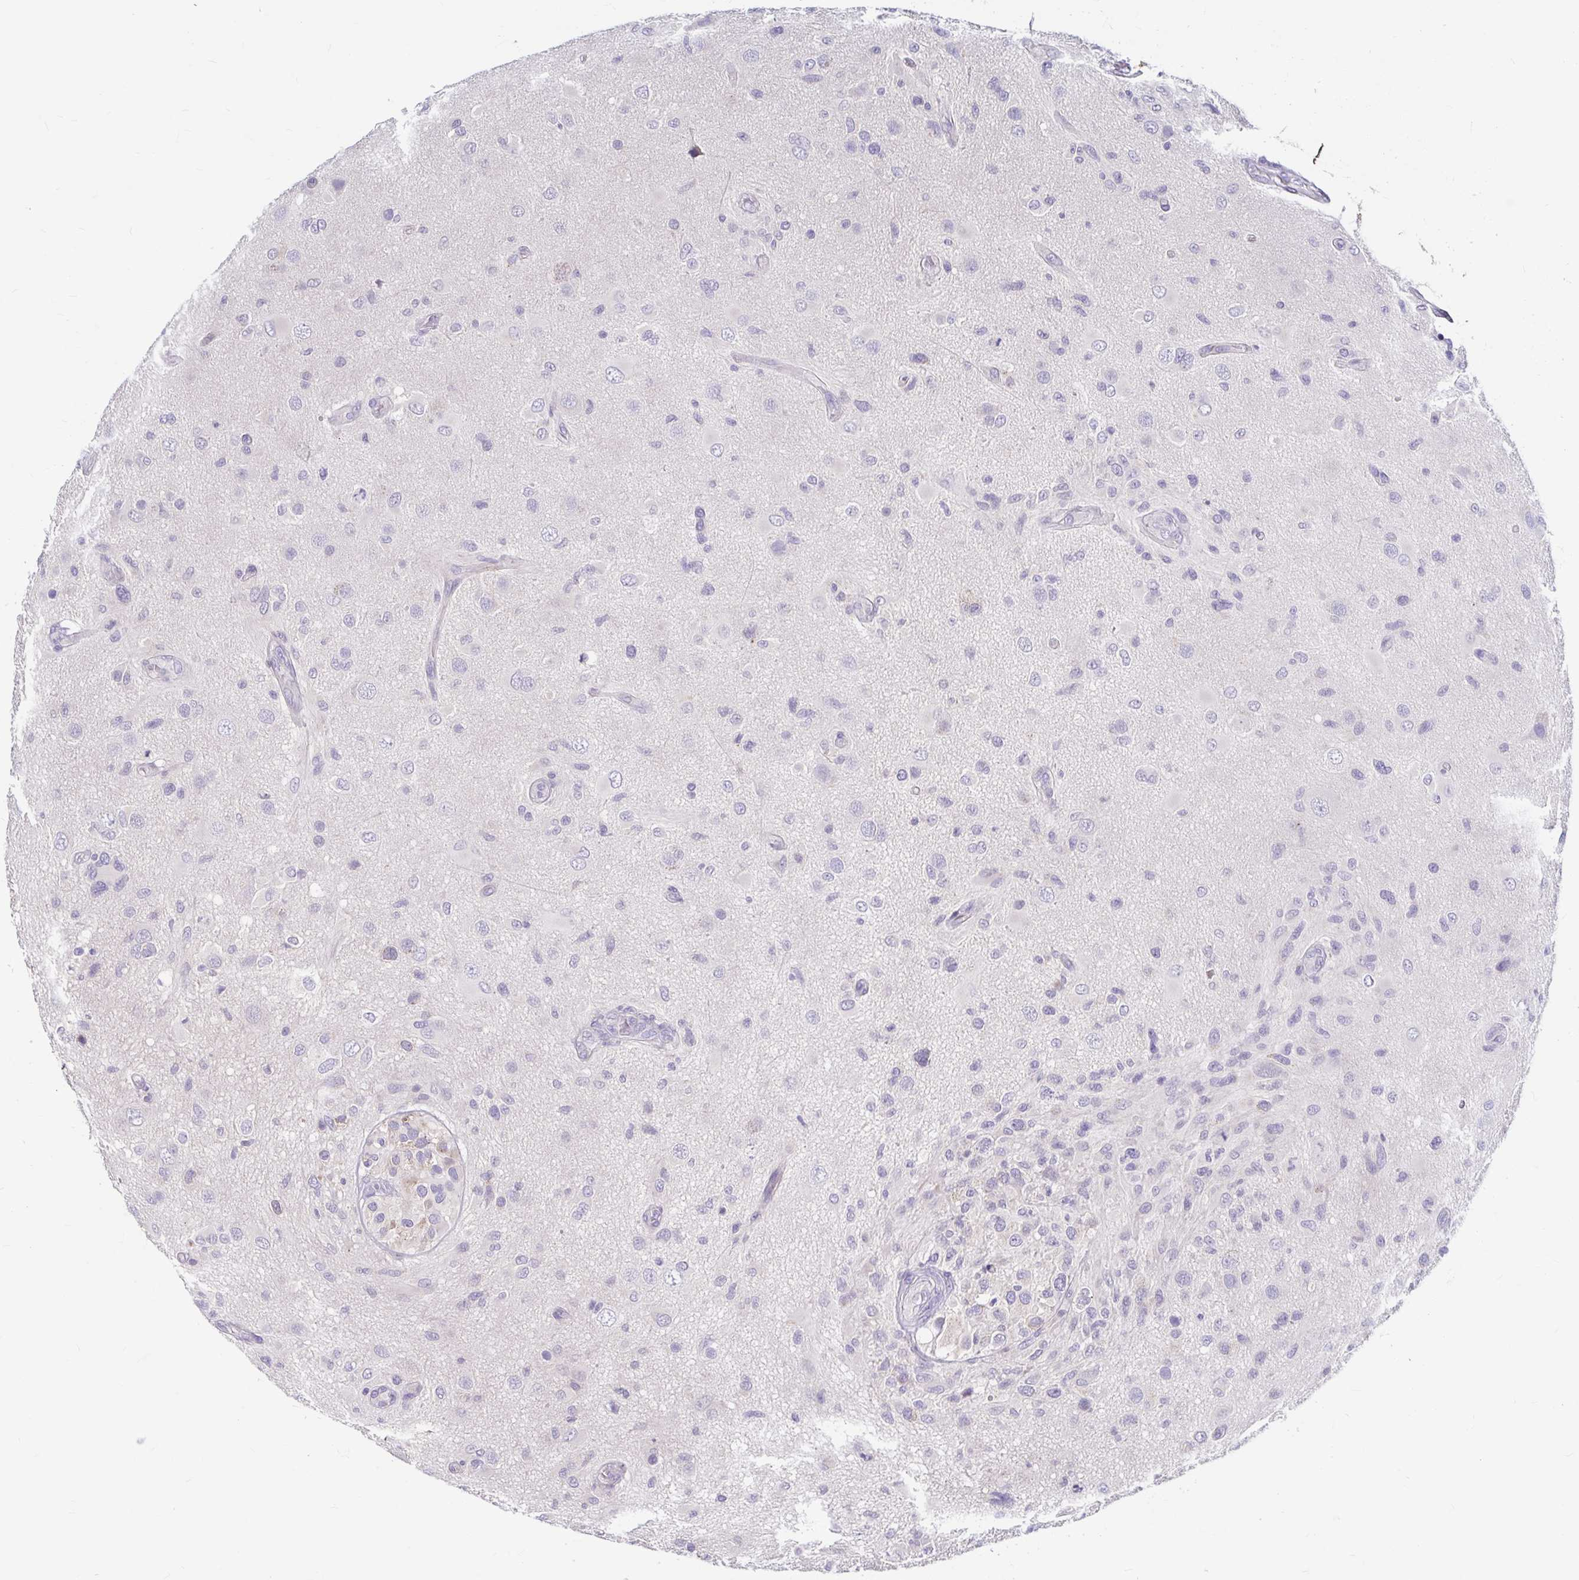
{"staining": {"intensity": "negative", "quantity": "none", "location": "none"}, "tissue": "glioma", "cell_type": "Tumor cells", "image_type": "cancer", "snomed": [{"axis": "morphology", "description": "Glioma, malignant, High grade"}, {"axis": "topography", "description": "Brain"}], "caption": "High magnification brightfield microscopy of high-grade glioma (malignant) stained with DAB (brown) and counterstained with hematoxylin (blue): tumor cells show no significant positivity. The staining was performed using DAB (3,3'-diaminobenzidine) to visualize the protein expression in brown, while the nuclei were stained in blue with hematoxylin (Magnification: 20x).", "gene": "ADH1A", "patient": {"sex": "male", "age": 53}}